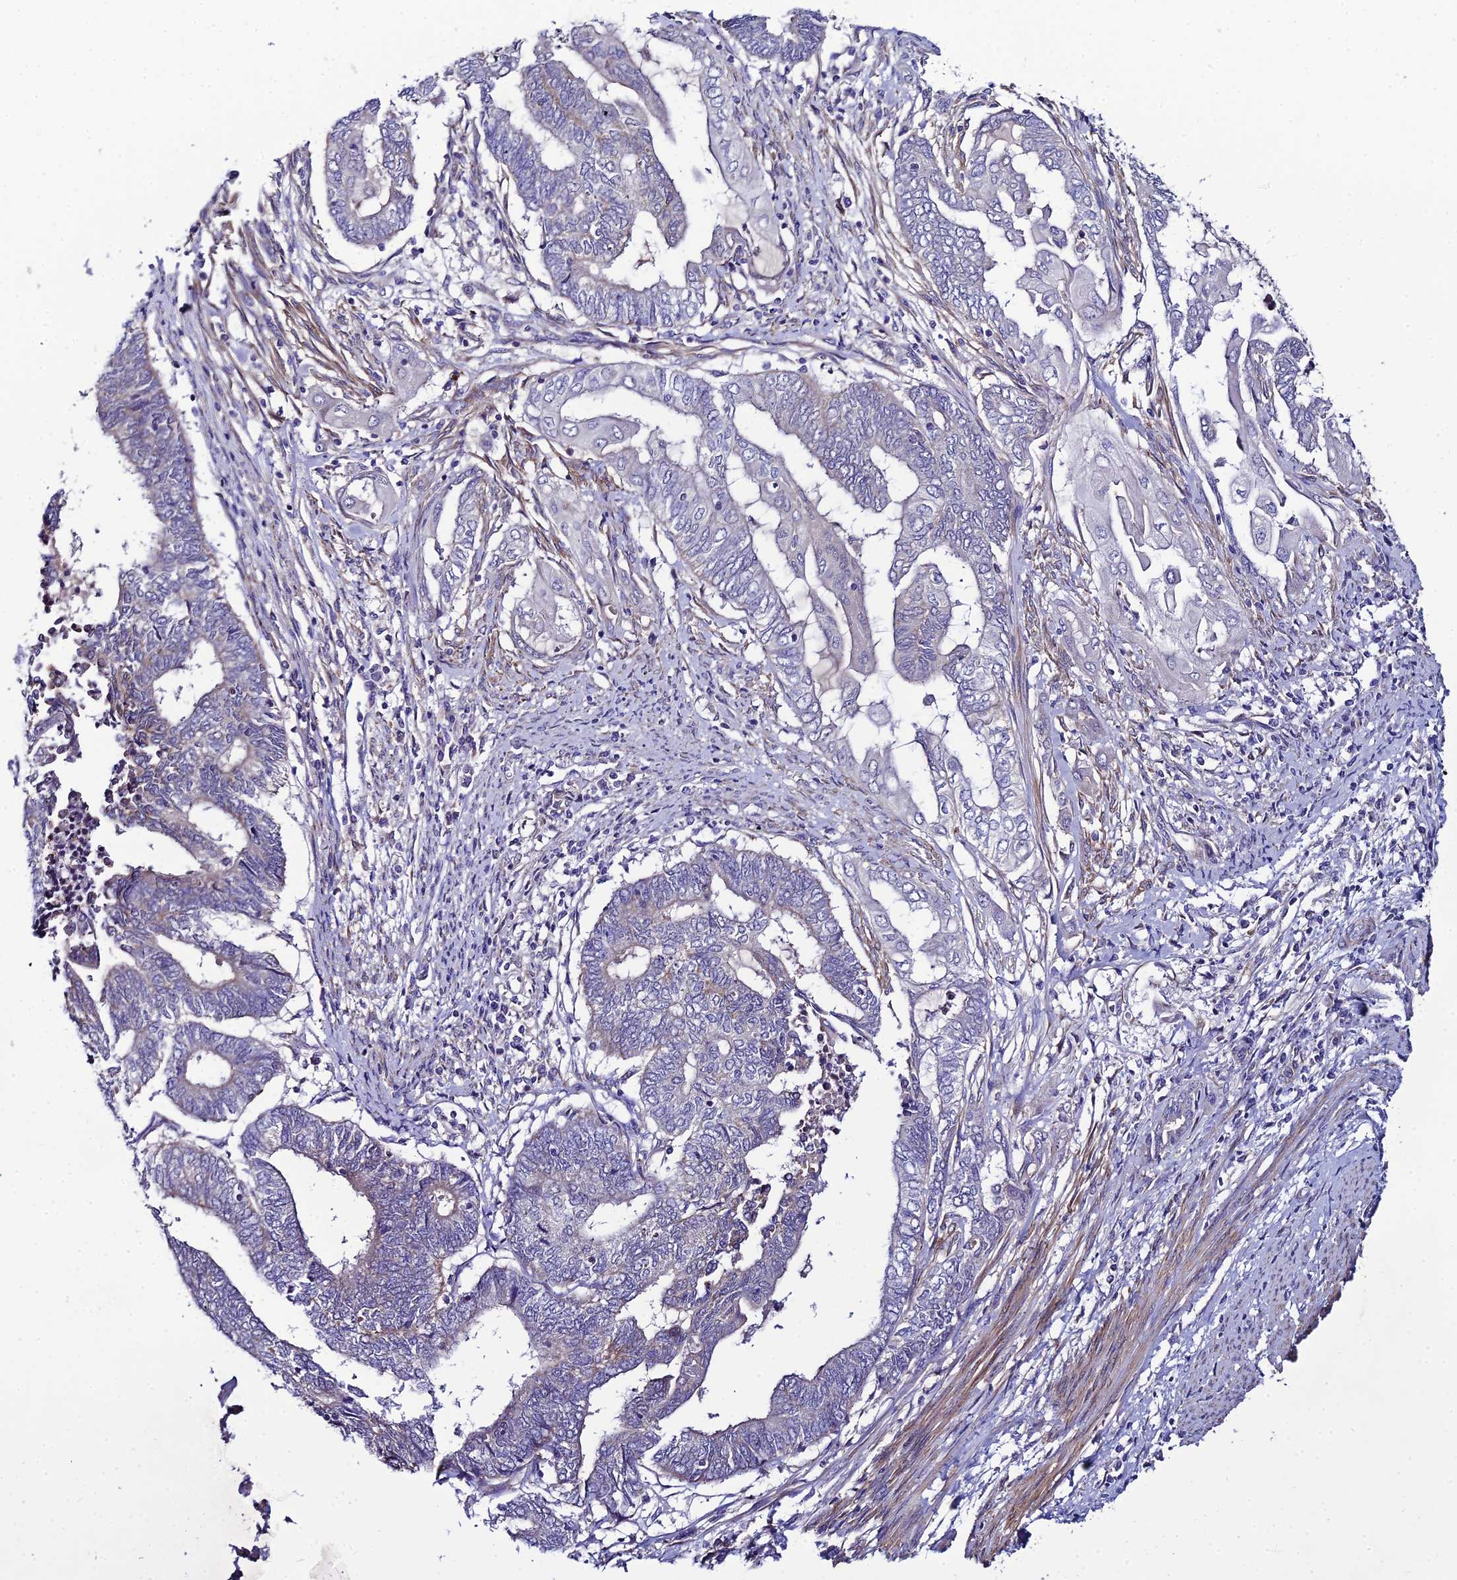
{"staining": {"intensity": "weak", "quantity": "<25%", "location": "cytoplasmic/membranous"}, "tissue": "endometrial cancer", "cell_type": "Tumor cells", "image_type": "cancer", "snomed": [{"axis": "morphology", "description": "Adenocarcinoma, NOS"}, {"axis": "topography", "description": "Uterus"}, {"axis": "topography", "description": "Endometrium"}], "caption": "Human endometrial cancer stained for a protein using immunohistochemistry (IHC) reveals no positivity in tumor cells.", "gene": "ACOT2", "patient": {"sex": "female", "age": 70}}